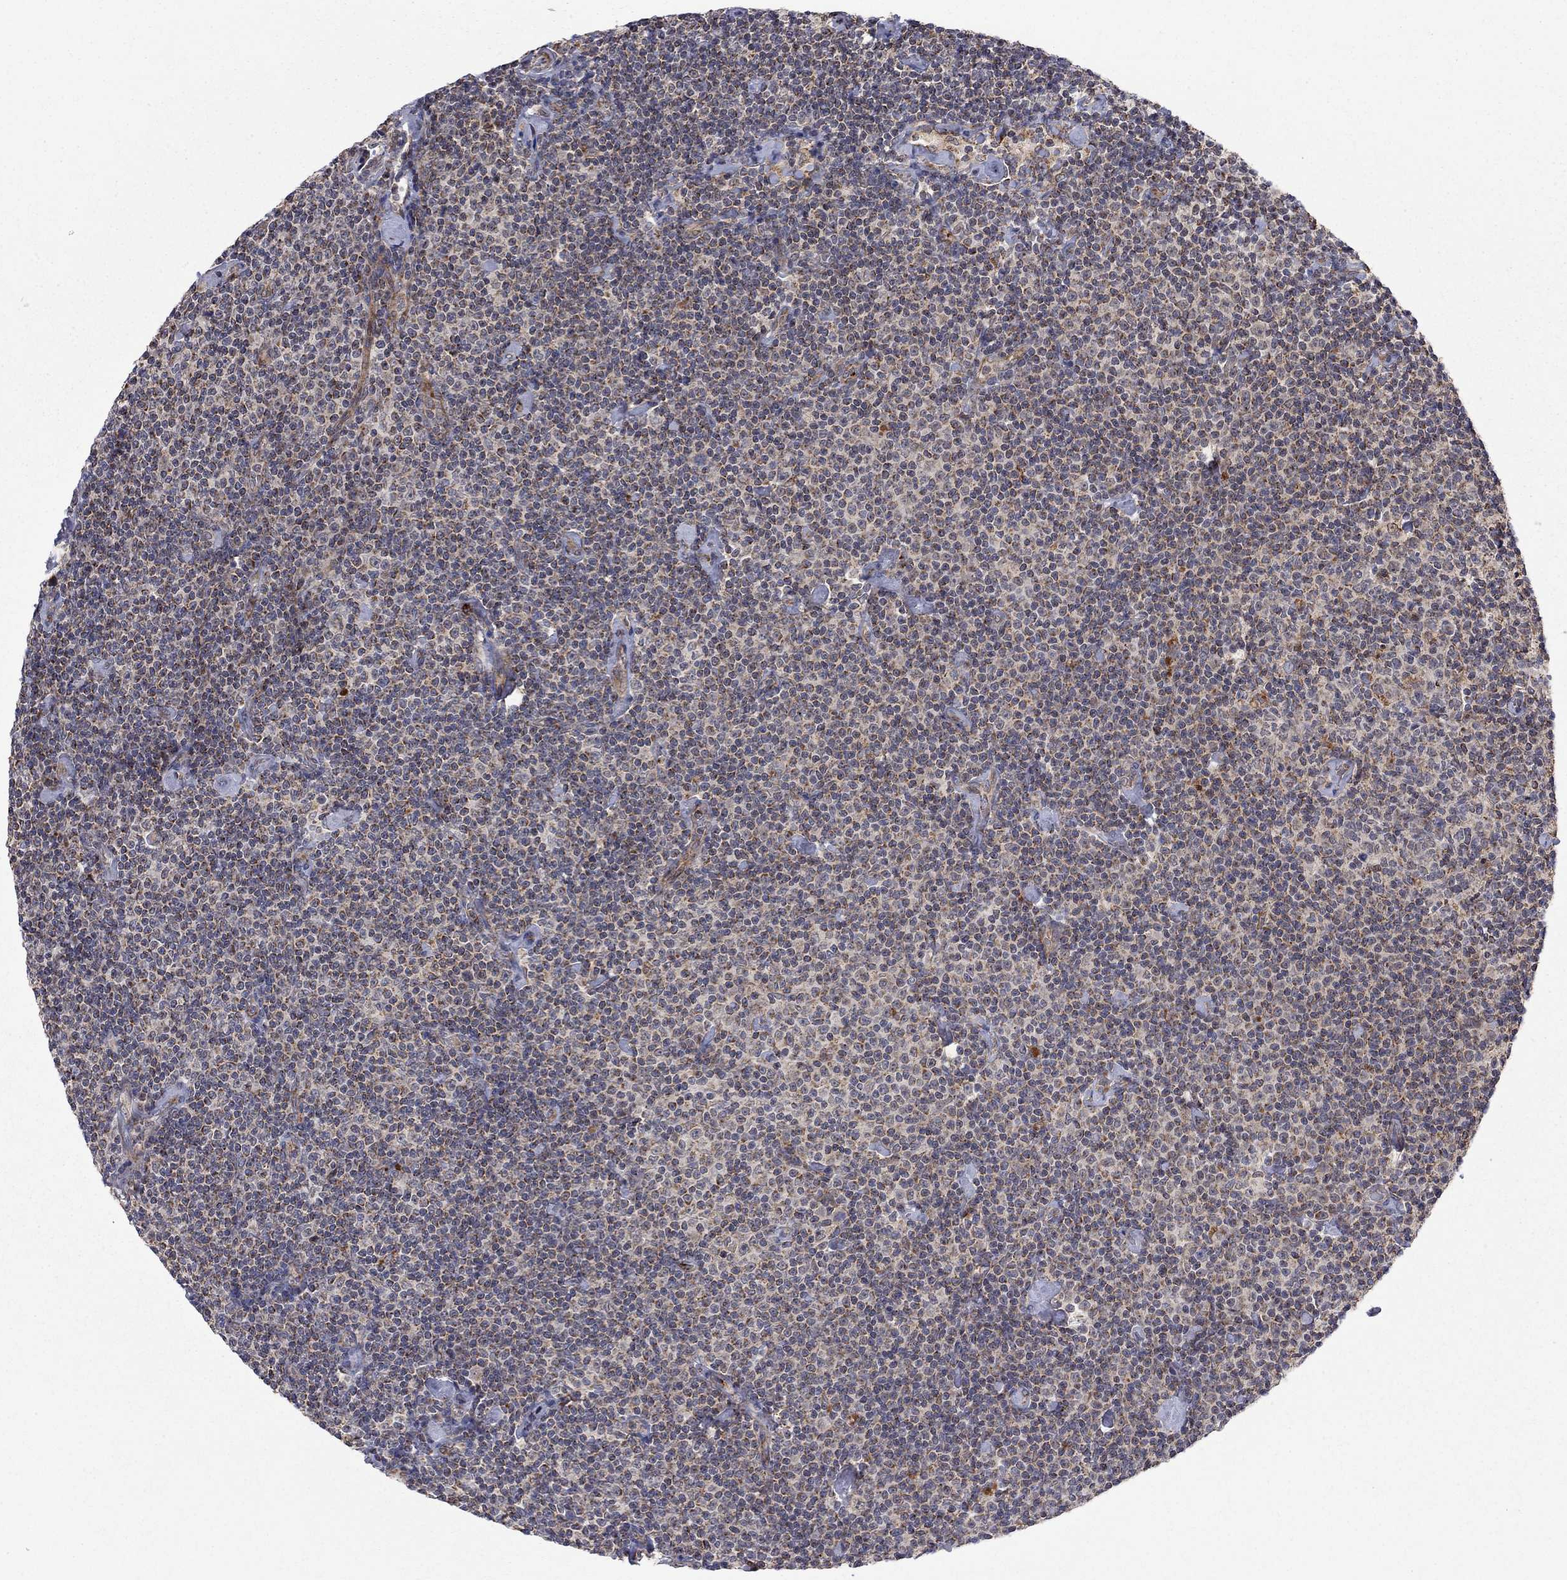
{"staining": {"intensity": "negative", "quantity": "none", "location": "none"}, "tissue": "lymphoma", "cell_type": "Tumor cells", "image_type": "cancer", "snomed": [{"axis": "morphology", "description": "Malignant lymphoma, non-Hodgkin's type, Low grade"}, {"axis": "topography", "description": "Lymph node"}], "caption": "Lymphoma was stained to show a protein in brown. There is no significant expression in tumor cells.", "gene": "IDS", "patient": {"sex": "male", "age": 81}}